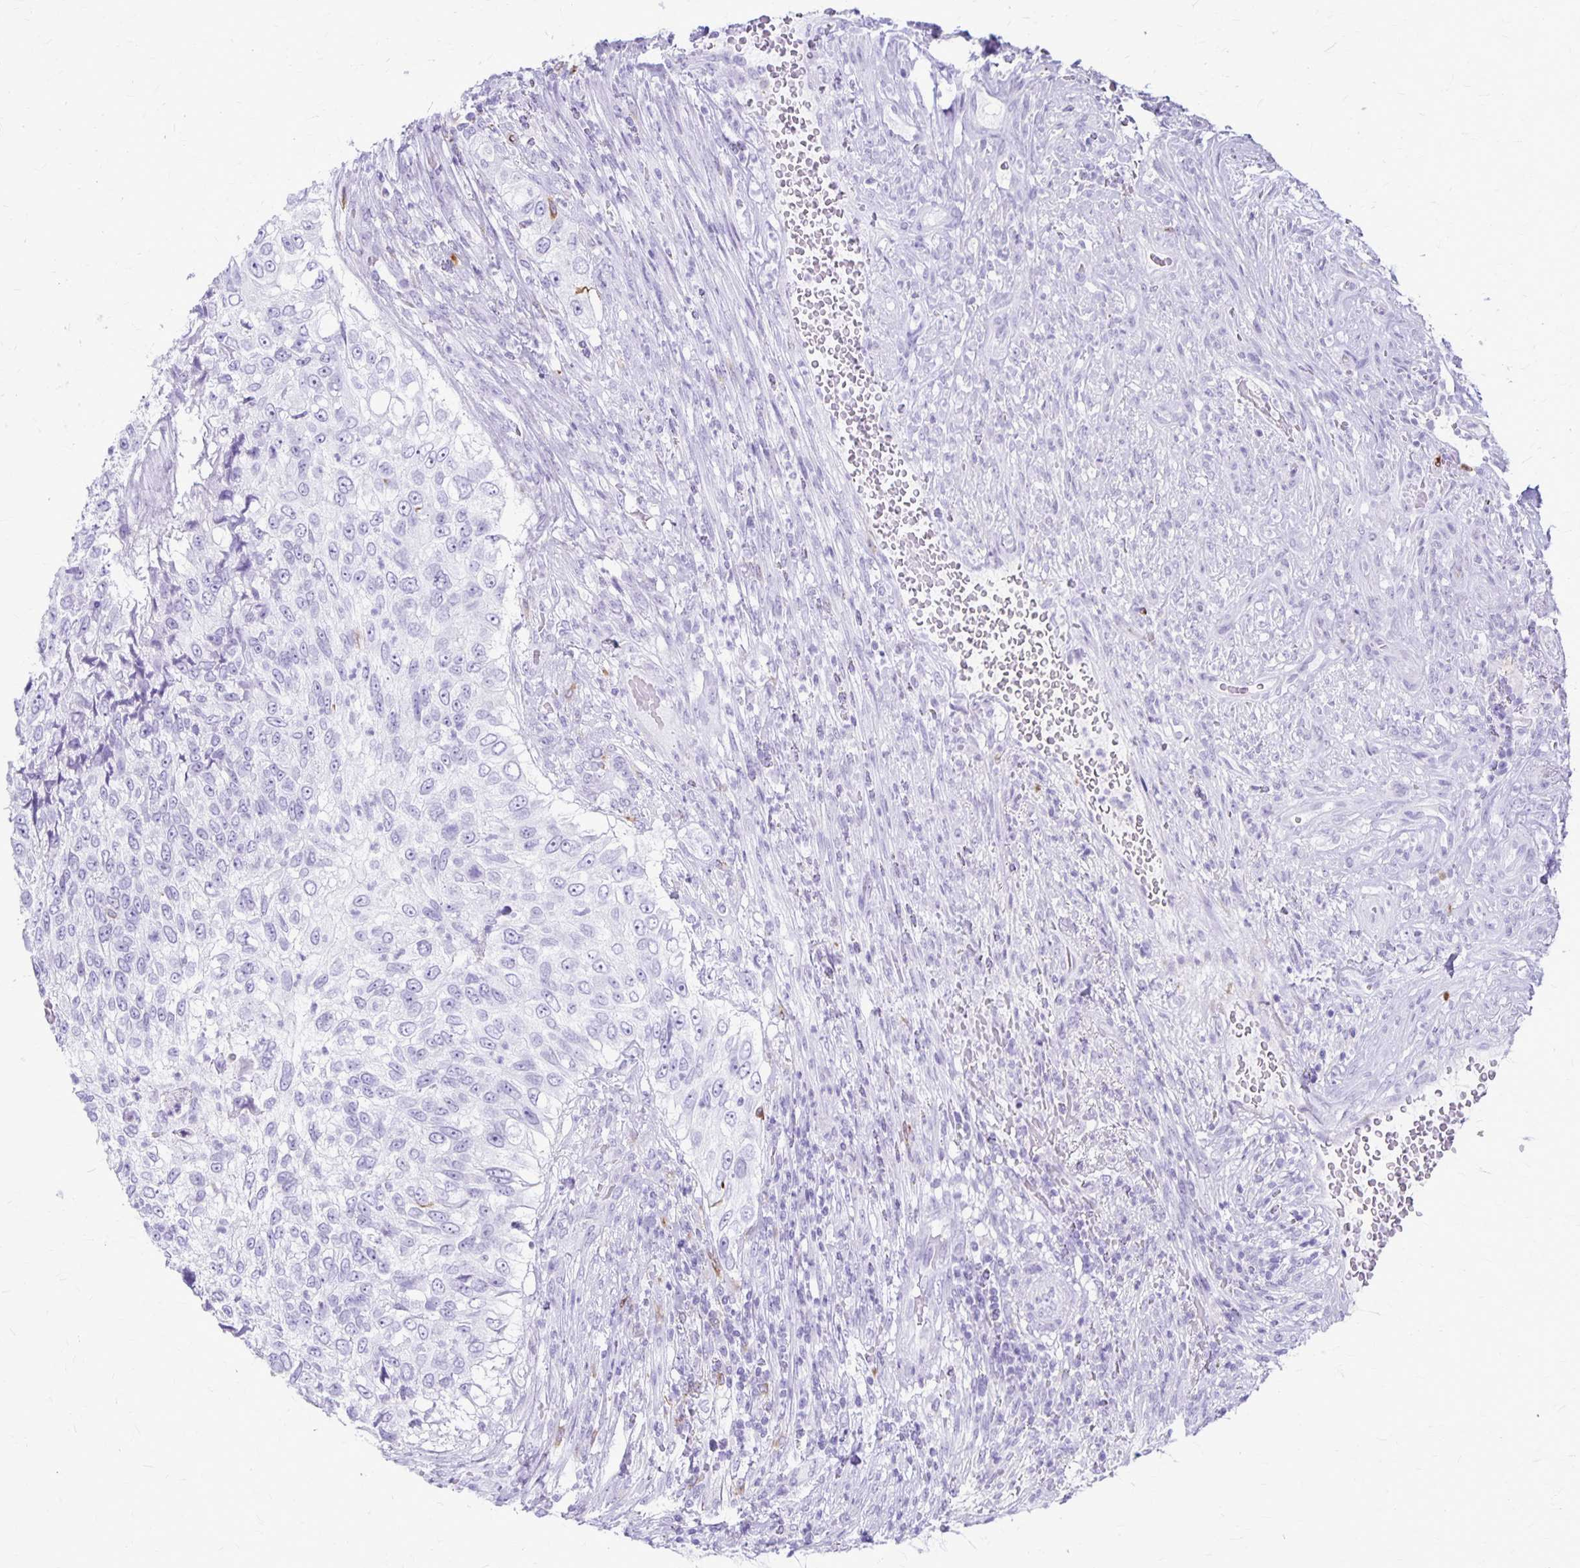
{"staining": {"intensity": "negative", "quantity": "none", "location": "none"}, "tissue": "urothelial cancer", "cell_type": "Tumor cells", "image_type": "cancer", "snomed": [{"axis": "morphology", "description": "Urothelial carcinoma, High grade"}, {"axis": "topography", "description": "Urinary bladder"}], "caption": "An immunohistochemistry (IHC) photomicrograph of urothelial carcinoma (high-grade) is shown. There is no staining in tumor cells of urothelial carcinoma (high-grade).", "gene": "RTN1", "patient": {"sex": "female", "age": 60}}